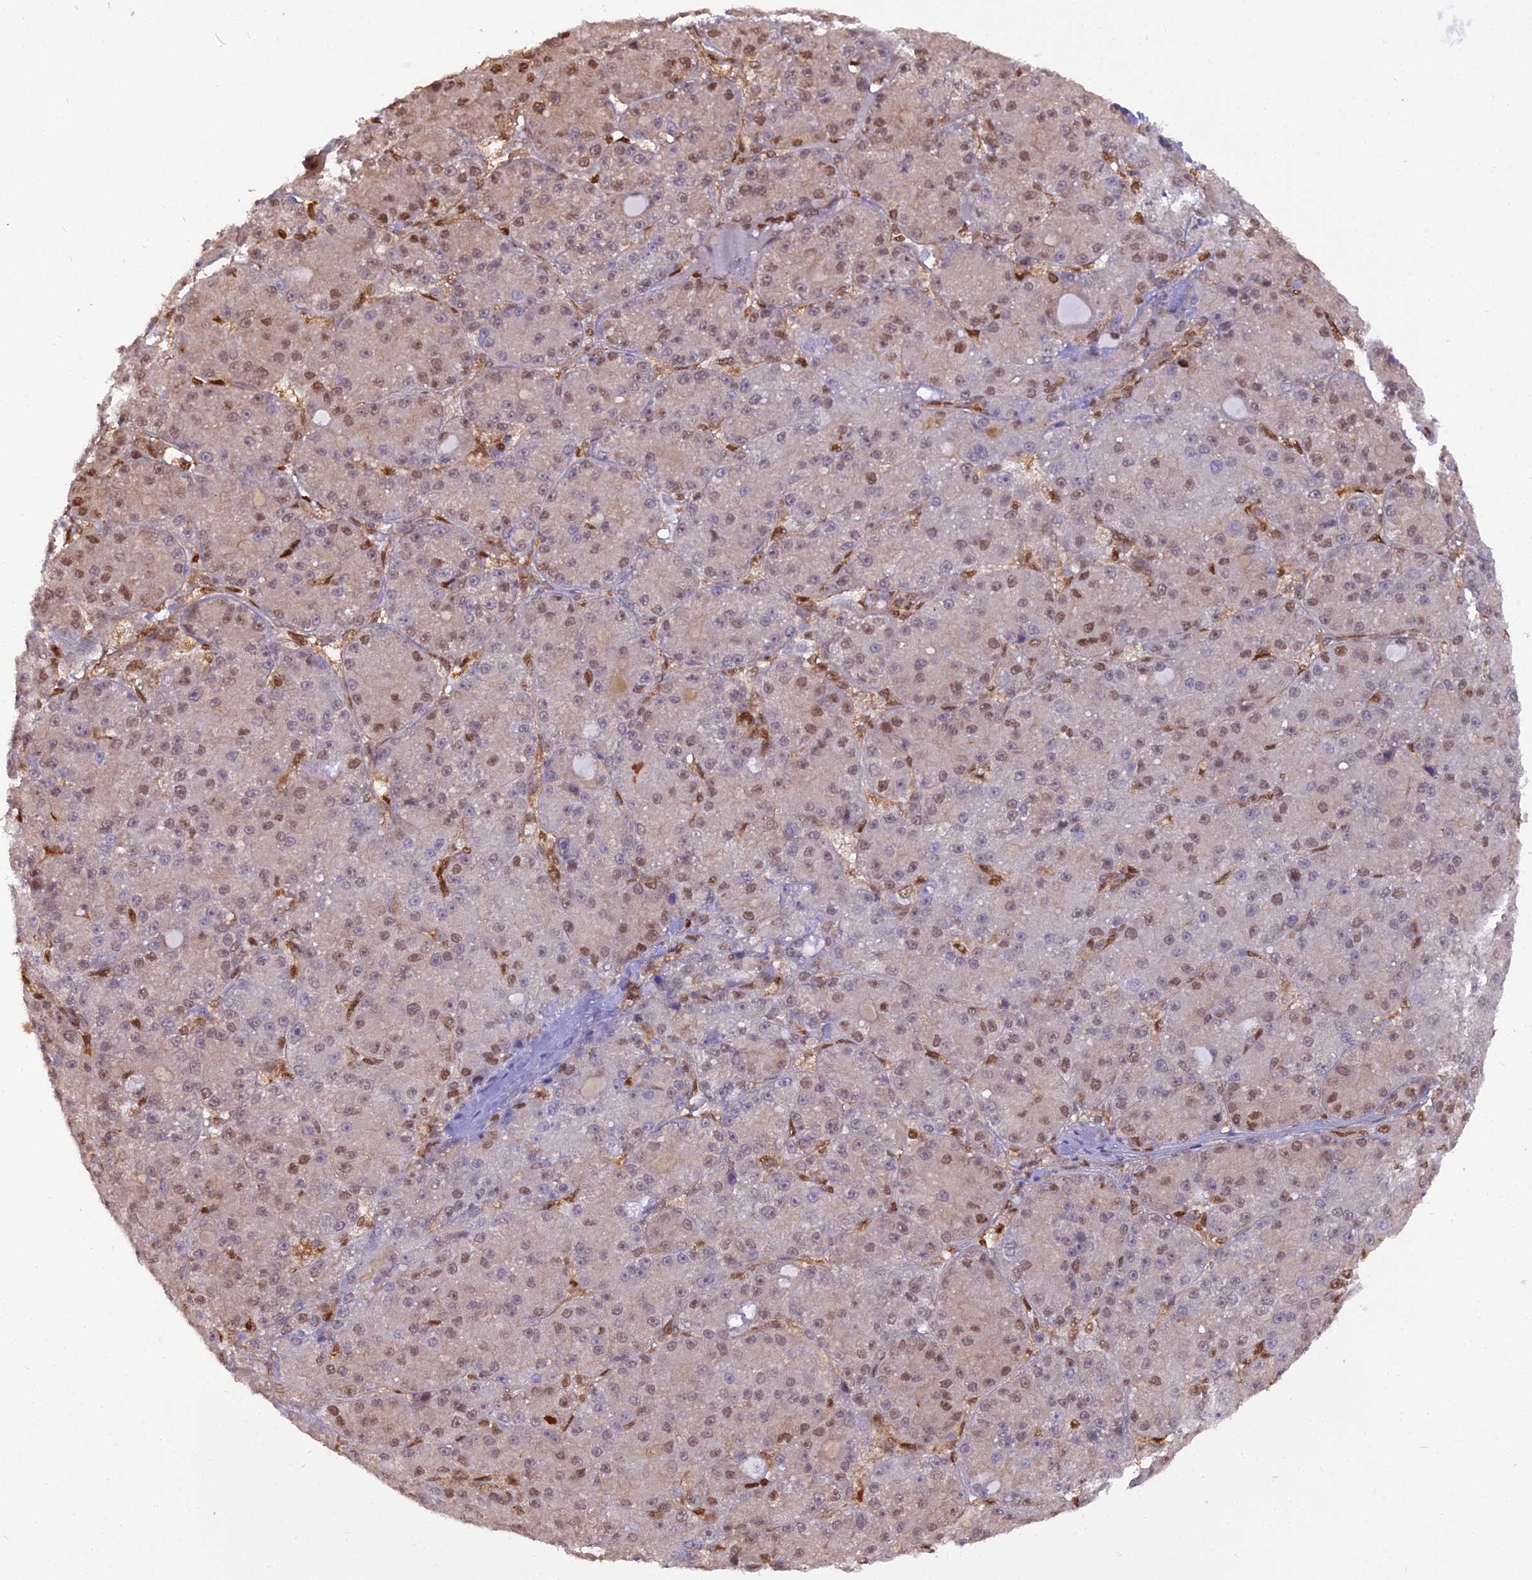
{"staining": {"intensity": "moderate", "quantity": ">75%", "location": "nuclear"}, "tissue": "liver cancer", "cell_type": "Tumor cells", "image_type": "cancer", "snomed": [{"axis": "morphology", "description": "Carcinoma, Hepatocellular, NOS"}, {"axis": "topography", "description": "Liver"}], "caption": "Moderate nuclear protein staining is seen in approximately >75% of tumor cells in liver cancer.", "gene": "NPEPL1", "patient": {"sex": "male", "age": 67}}